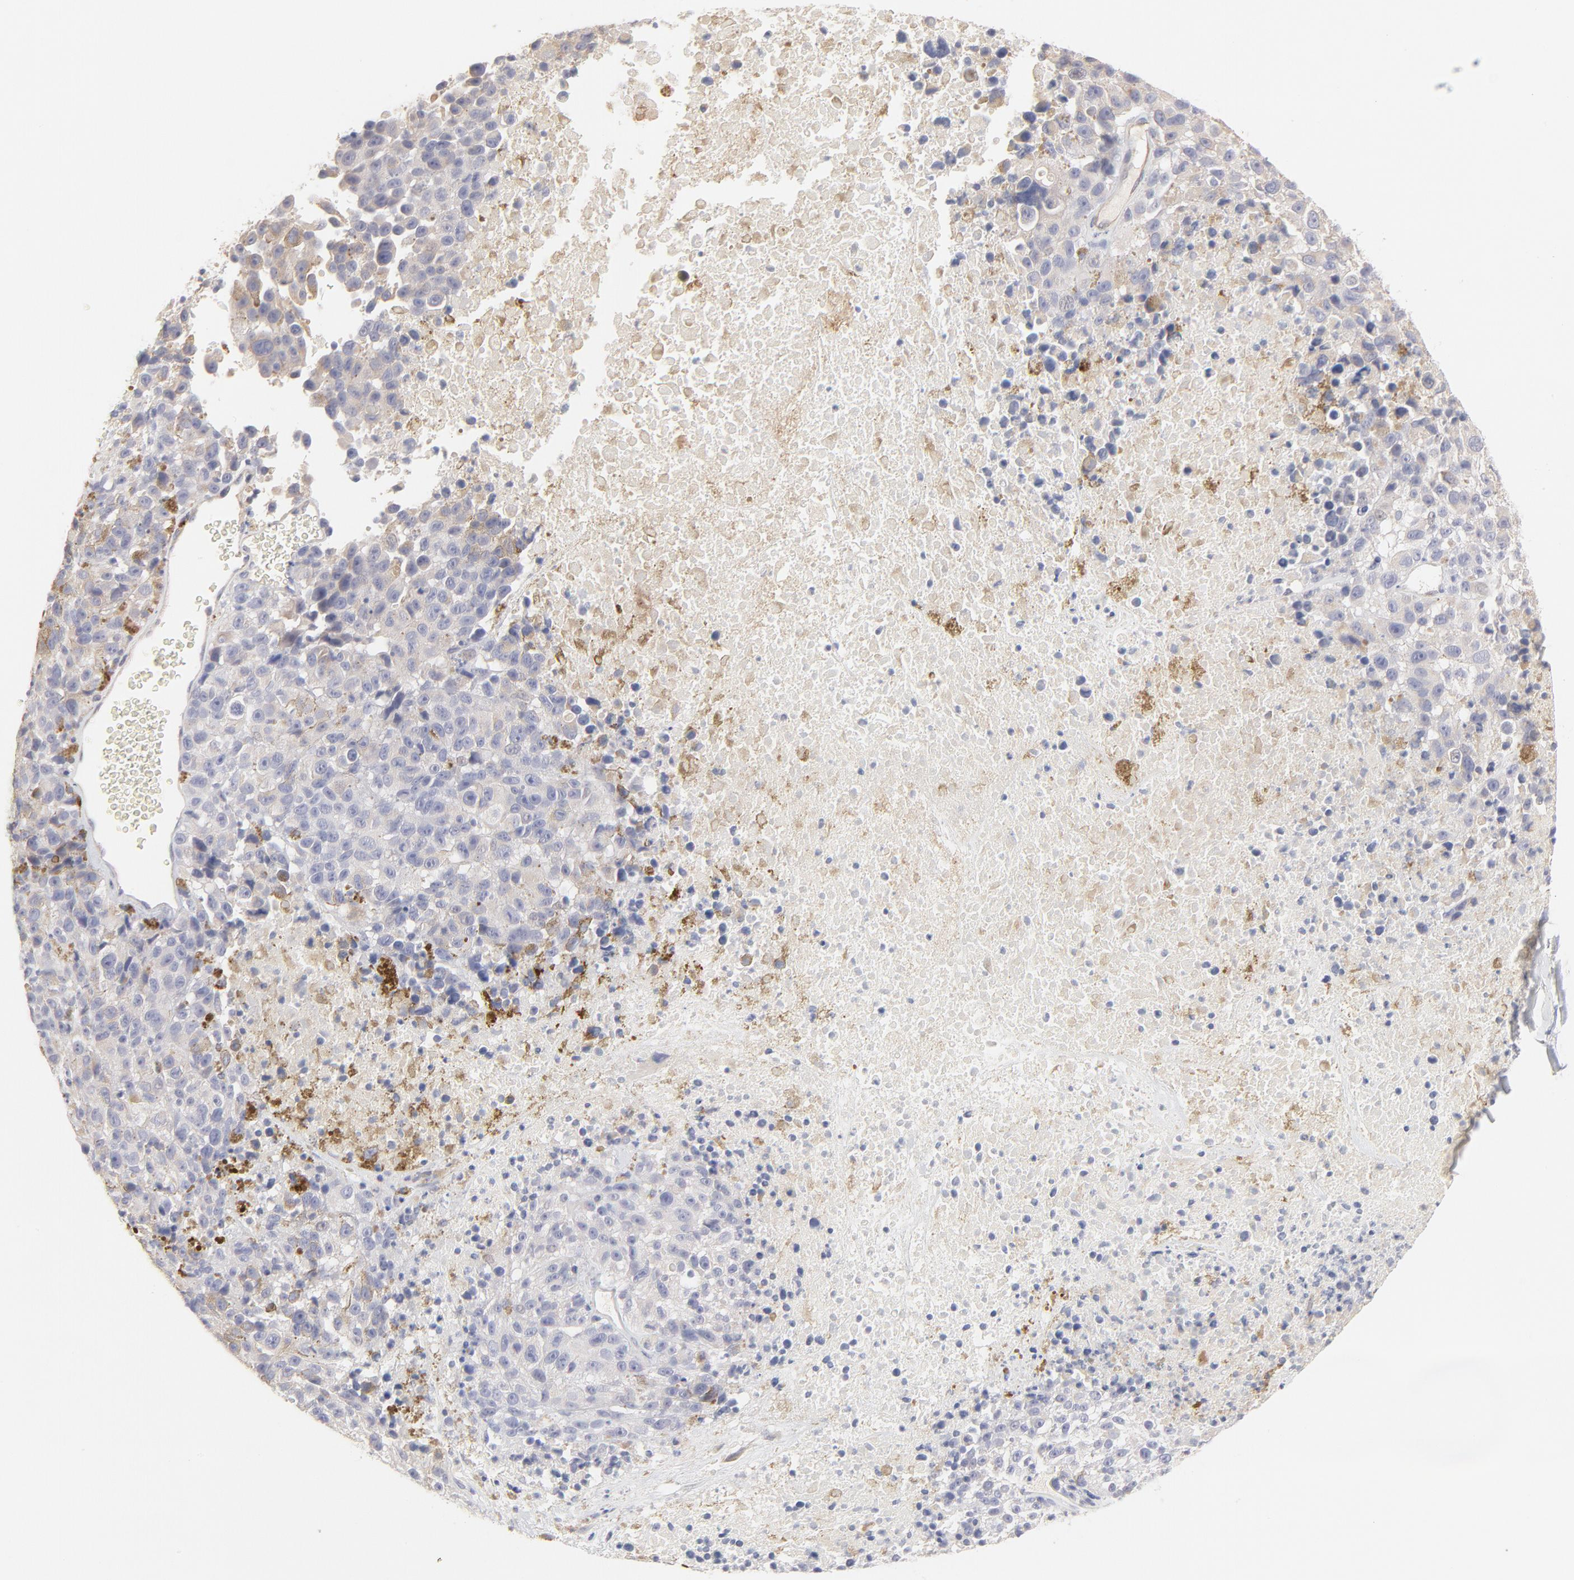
{"staining": {"intensity": "weak", "quantity": "<25%", "location": "cytoplasmic/membranous"}, "tissue": "melanoma", "cell_type": "Tumor cells", "image_type": "cancer", "snomed": [{"axis": "morphology", "description": "Malignant melanoma, Metastatic site"}, {"axis": "topography", "description": "Cerebral cortex"}], "caption": "High power microscopy micrograph of an IHC image of malignant melanoma (metastatic site), revealing no significant expression in tumor cells. (DAB immunohistochemistry (IHC), high magnification).", "gene": "ELF3", "patient": {"sex": "female", "age": 52}}